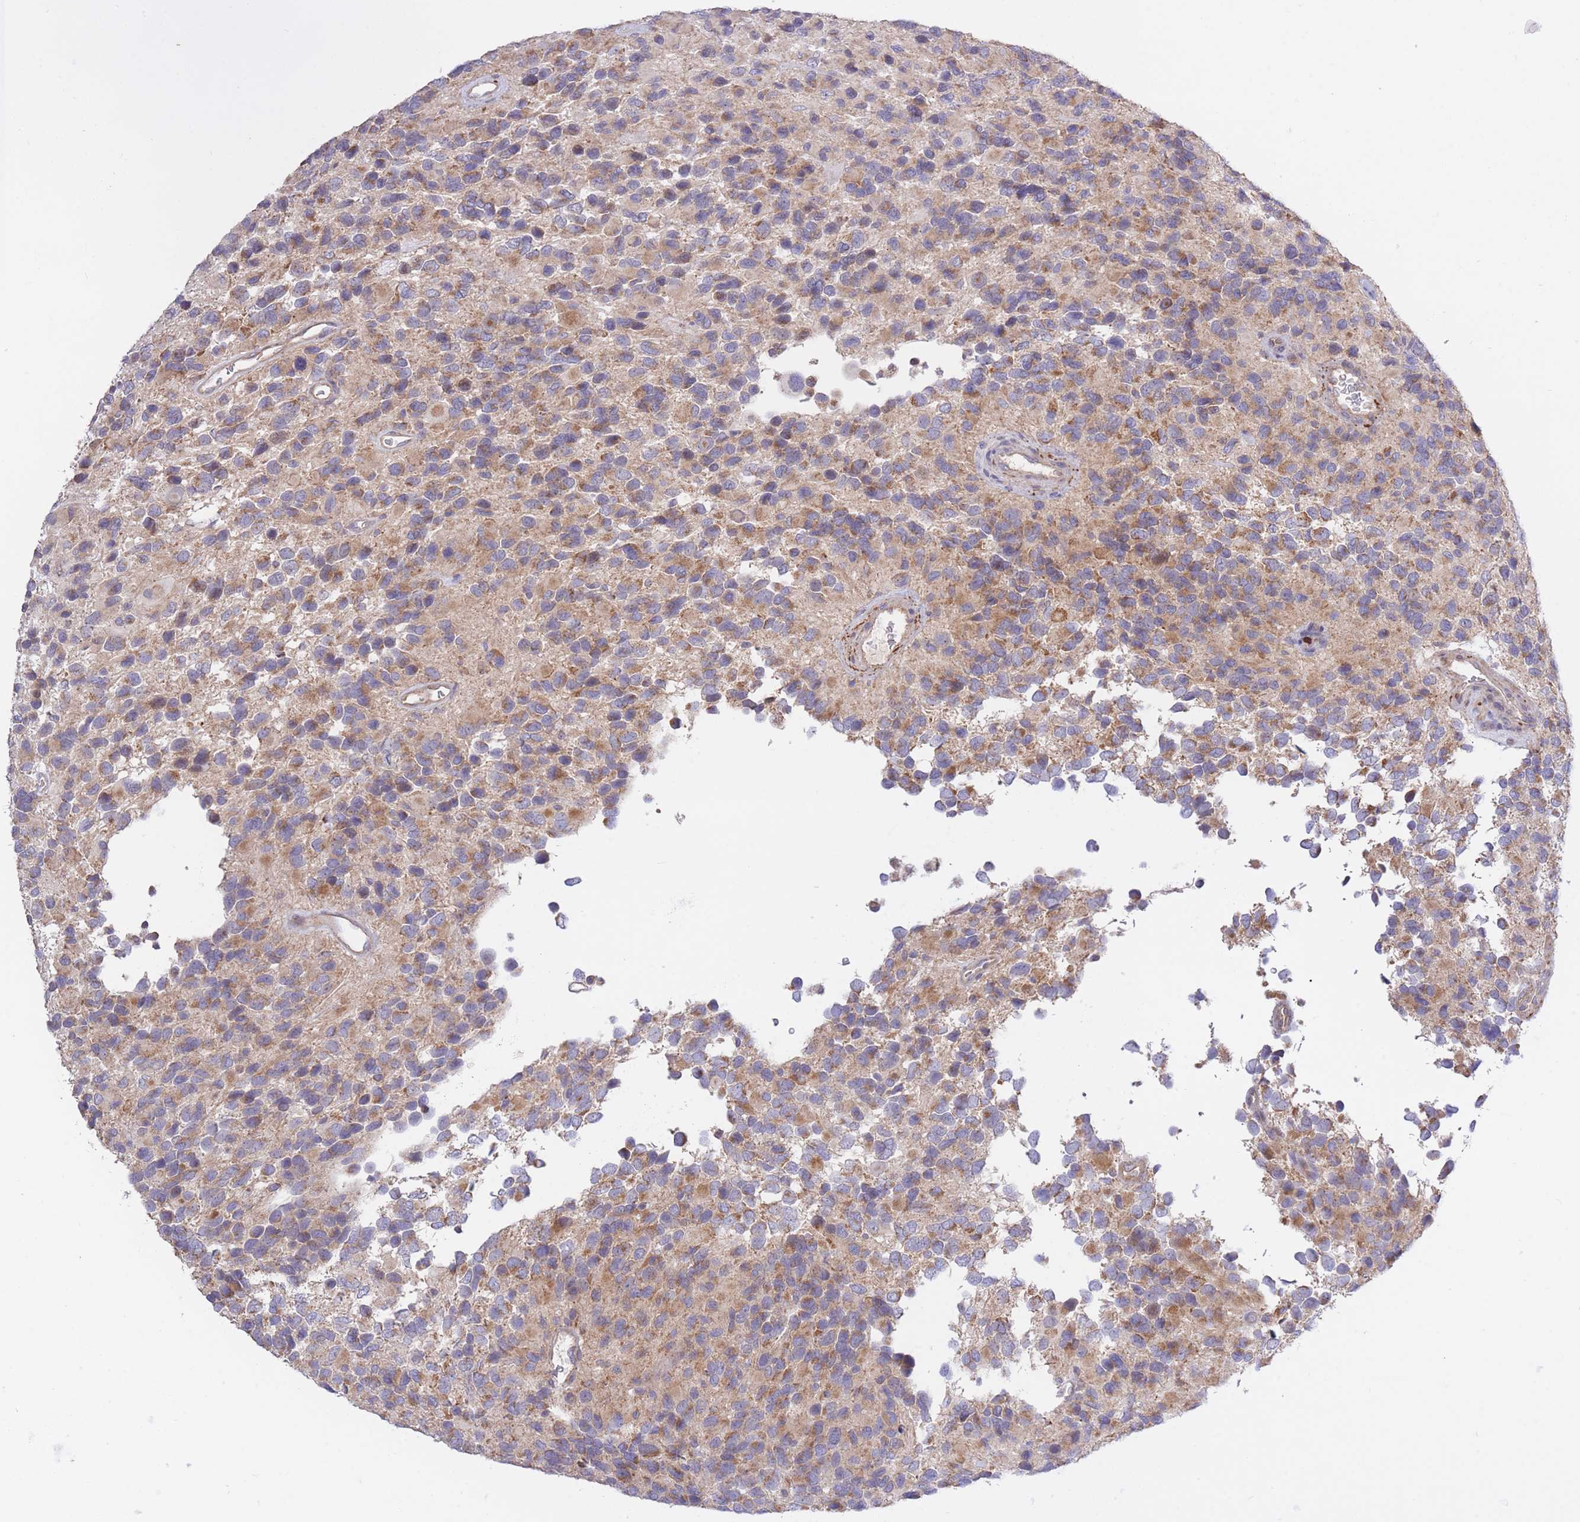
{"staining": {"intensity": "moderate", "quantity": "25%-75%", "location": "cytoplasmic/membranous"}, "tissue": "glioma", "cell_type": "Tumor cells", "image_type": "cancer", "snomed": [{"axis": "morphology", "description": "Glioma, malignant, High grade"}, {"axis": "topography", "description": "Brain"}], "caption": "Moderate cytoplasmic/membranous protein positivity is appreciated in approximately 25%-75% of tumor cells in glioma.", "gene": "ATP13A2", "patient": {"sex": "male", "age": 77}}